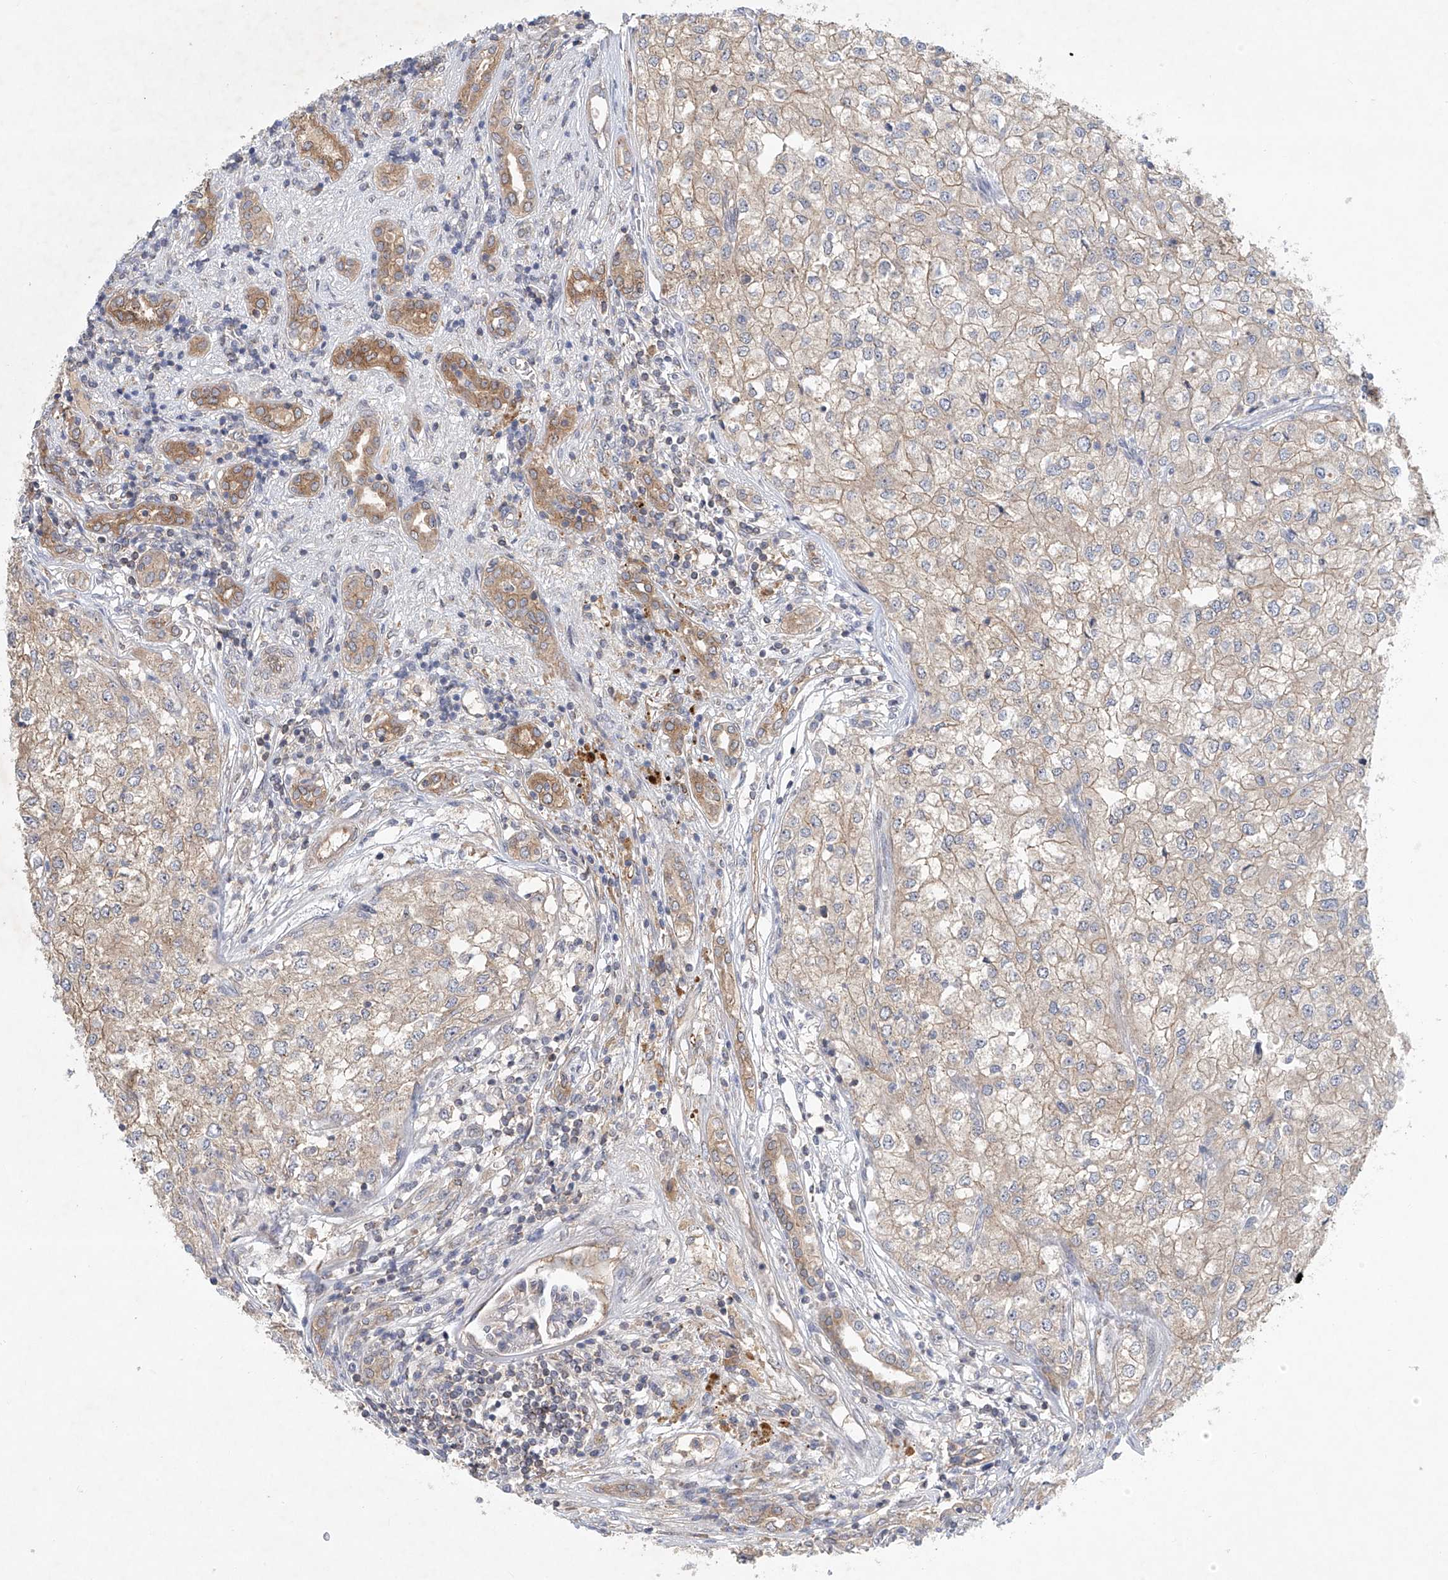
{"staining": {"intensity": "weak", "quantity": "25%-75%", "location": "cytoplasmic/membranous"}, "tissue": "renal cancer", "cell_type": "Tumor cells", "image_type": "cancer", "snomed": [{"axis": "morphology", "description": "Adenocarcinoma, NOS"}, {"axis": "topography", "description": "Kidney"}], "caption": "DAB immunohistochemical staining of renal cancer (adenocarcinoma) reveals weak cytoplasmic/membranous protein staining in approximately 25%-75% of tumor cells.", "gene": "CARMIL1", "patient": {"sex": "female", "age": 54}}